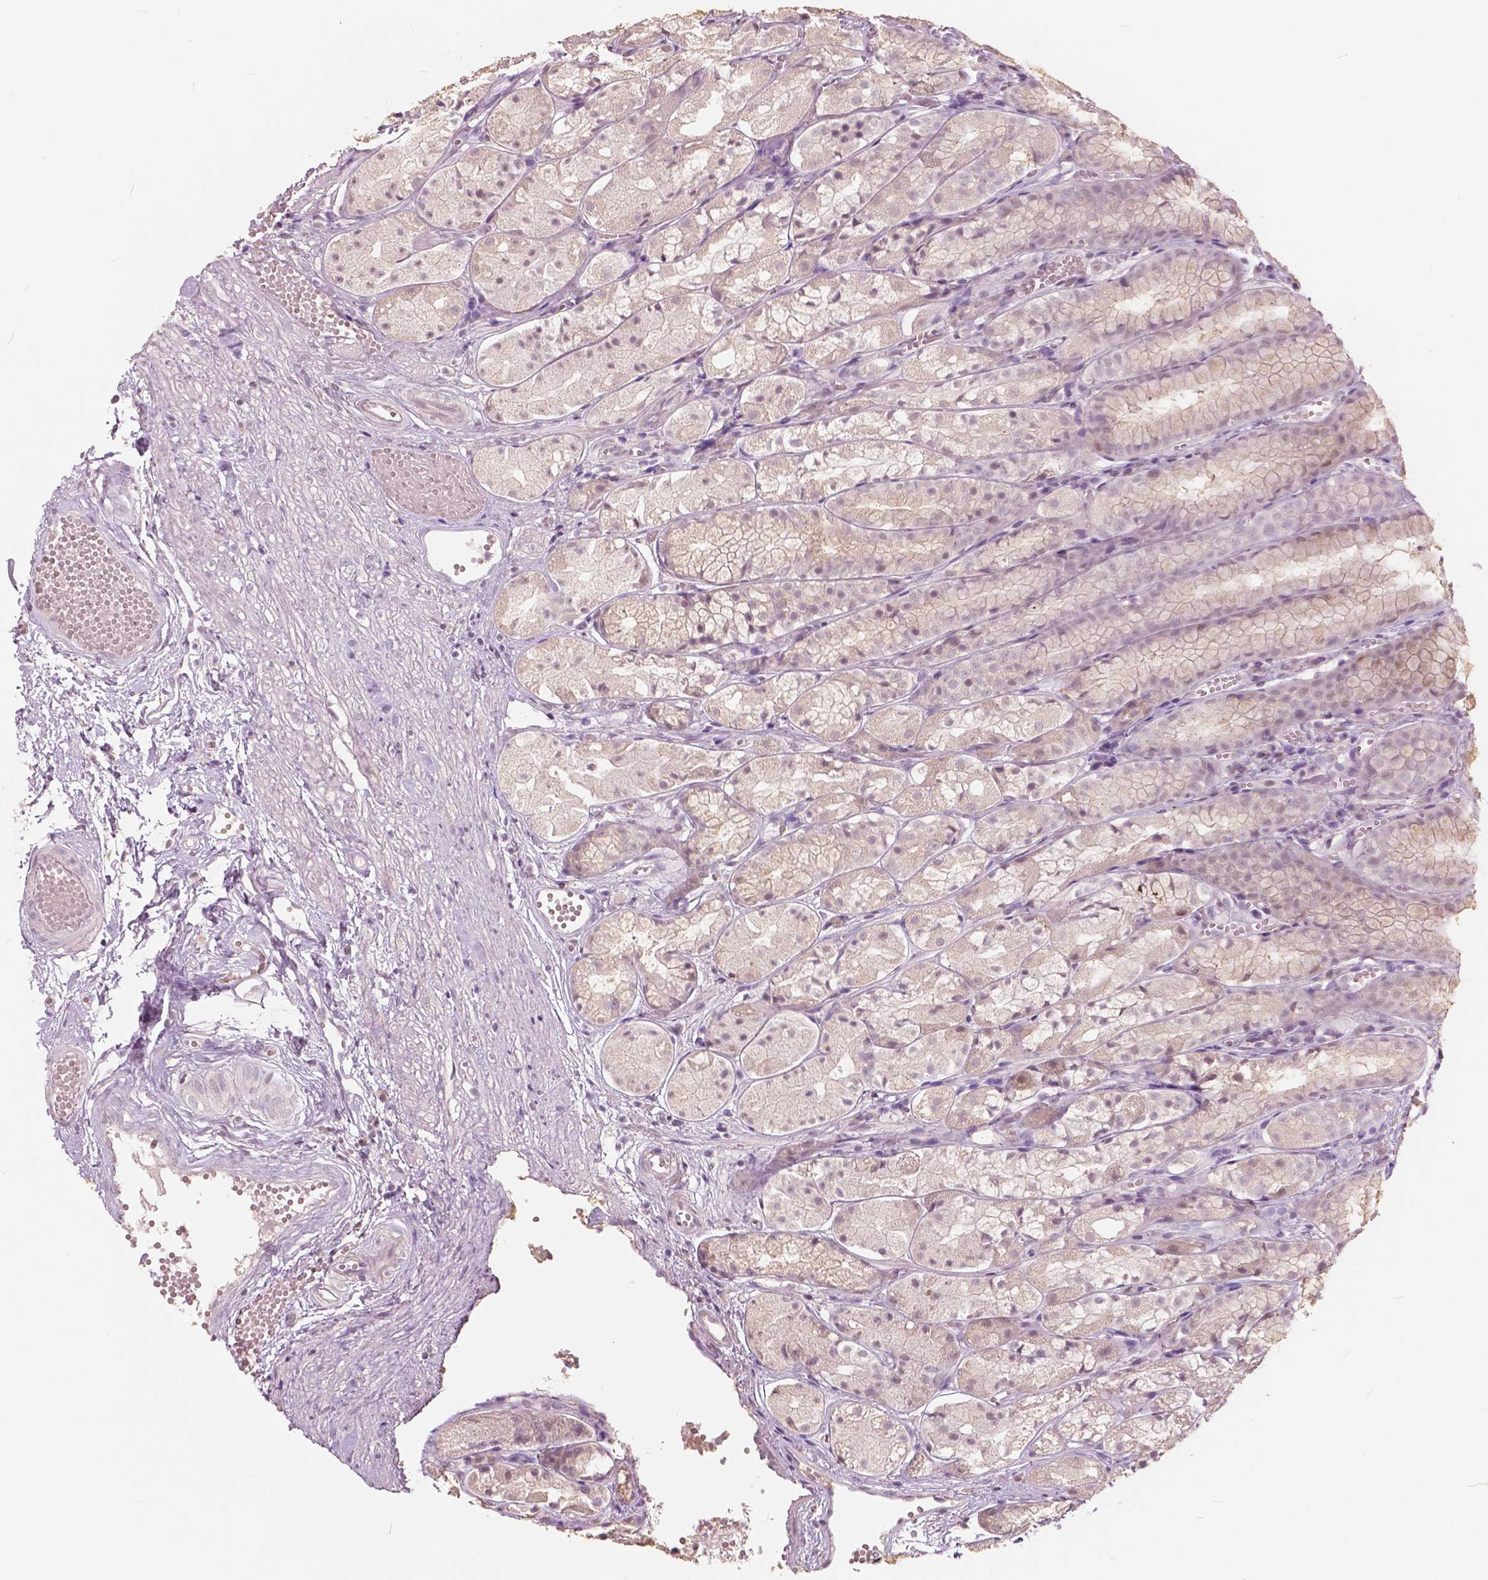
{"staining": {"intensity": "weak", "quantity": "<25%", "location": "cytoplasmic/membranous,nuclear"}, "tissue": "stomach", "cell_type": "Glandular cells", "image_type": "normal", "snomed": [{"axis": "morphology", "description": "Normal tissue, NOS"}, {"axis": "topography", "description": "Stomach"}], "caption": "An immunohistochemistry micrograph of unremarkable stomach is shown. There is no staining in glandular cells of stomach.", "gene": "NANOG", "patient": {"sex": "male", "age": 70}}